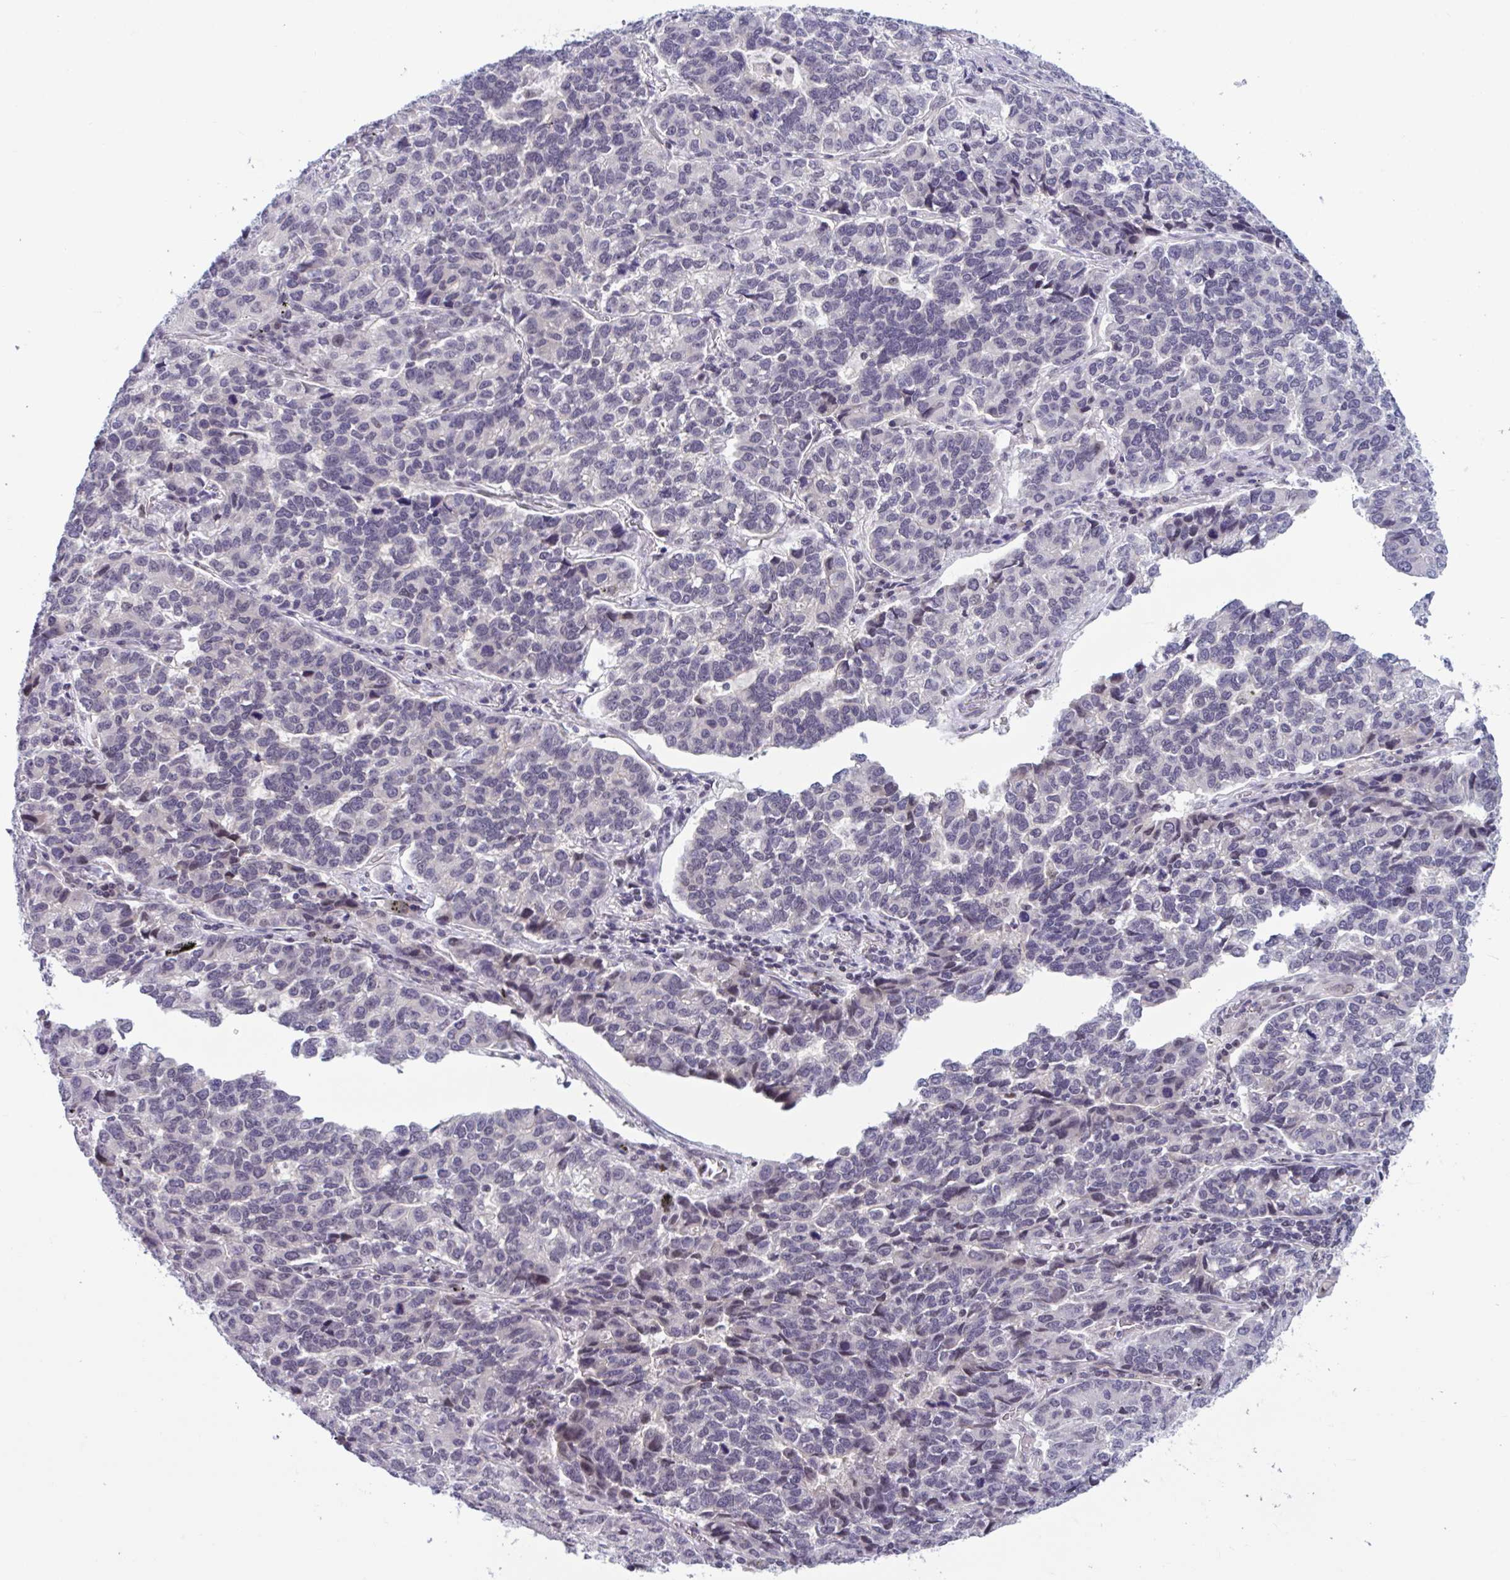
{"staining": {"intensity": "negative", "quantity": "none", "location": "none"}, "tissue": "lung cancer", "cell_type": "Tumor cells", "image_type": "cancer", "snomed": [{"axis": "morphology", "description": "Adenocarcinoma, NOS"}, {"axis": "topography", "description": "Lymph node"}, {"axis": "topography", "description": "Lung"}], "caption": "Adenocarcinoma (lung) stained for a protein using IHC displays no staining tumor cells.", "gene": "TTC7B", "patient": {"sex": "male", "age": 66}}